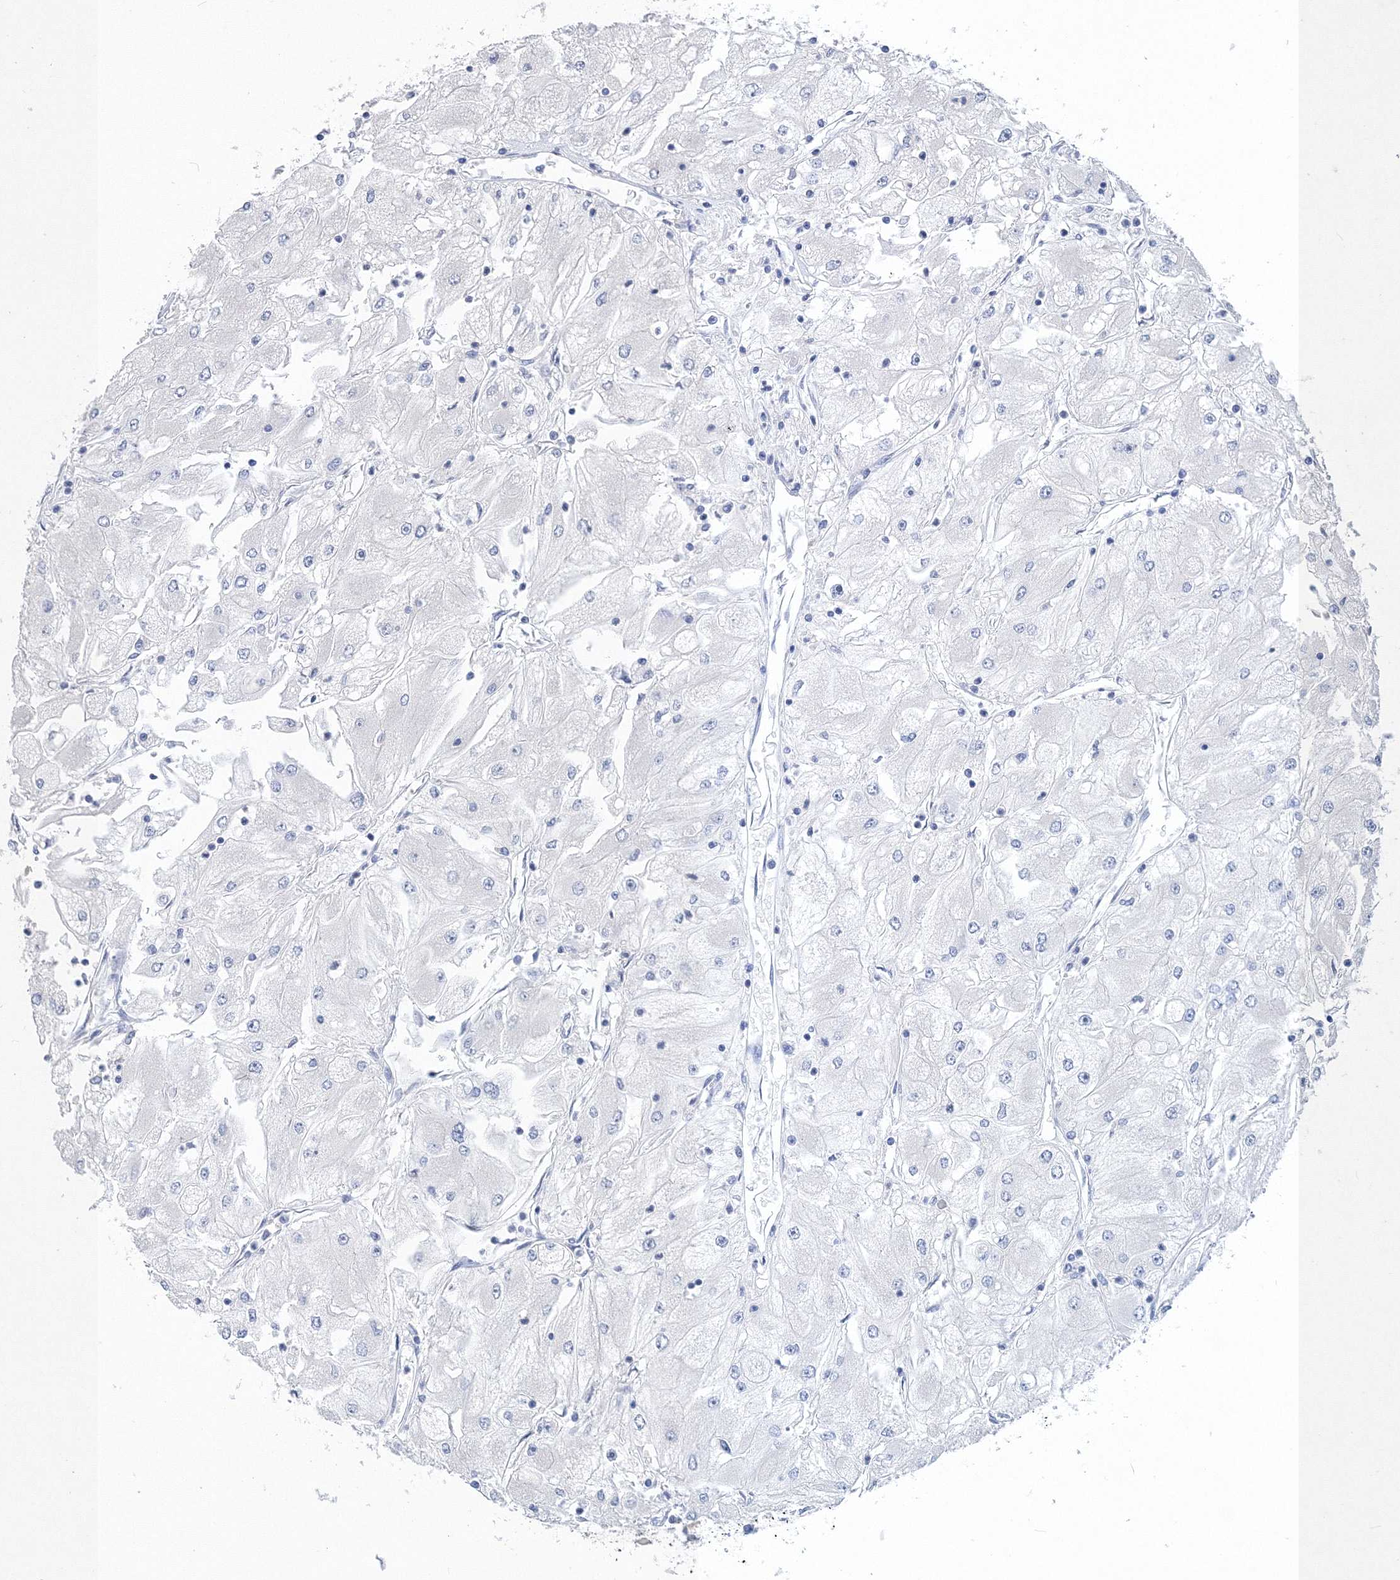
{"staining": {"intensity": "negative", "quantity": "none", "location": "none"}, "tissue": "renal cancer", "cell_type": "Tumor cells", "image_type": "cancer", "snomed": [{"axis": "morphology", "description": "Adenocarcinoma, NOS"}, {"axis": "topography", "description": "Kidney"}], "caption": "Immunohistochemical staining of human renal cancer (adenocarcinoma) reveals no significant positivity in tumor cells.", "gene": "OSBPL6", "patient": {"sex": "male", "age": 80}}